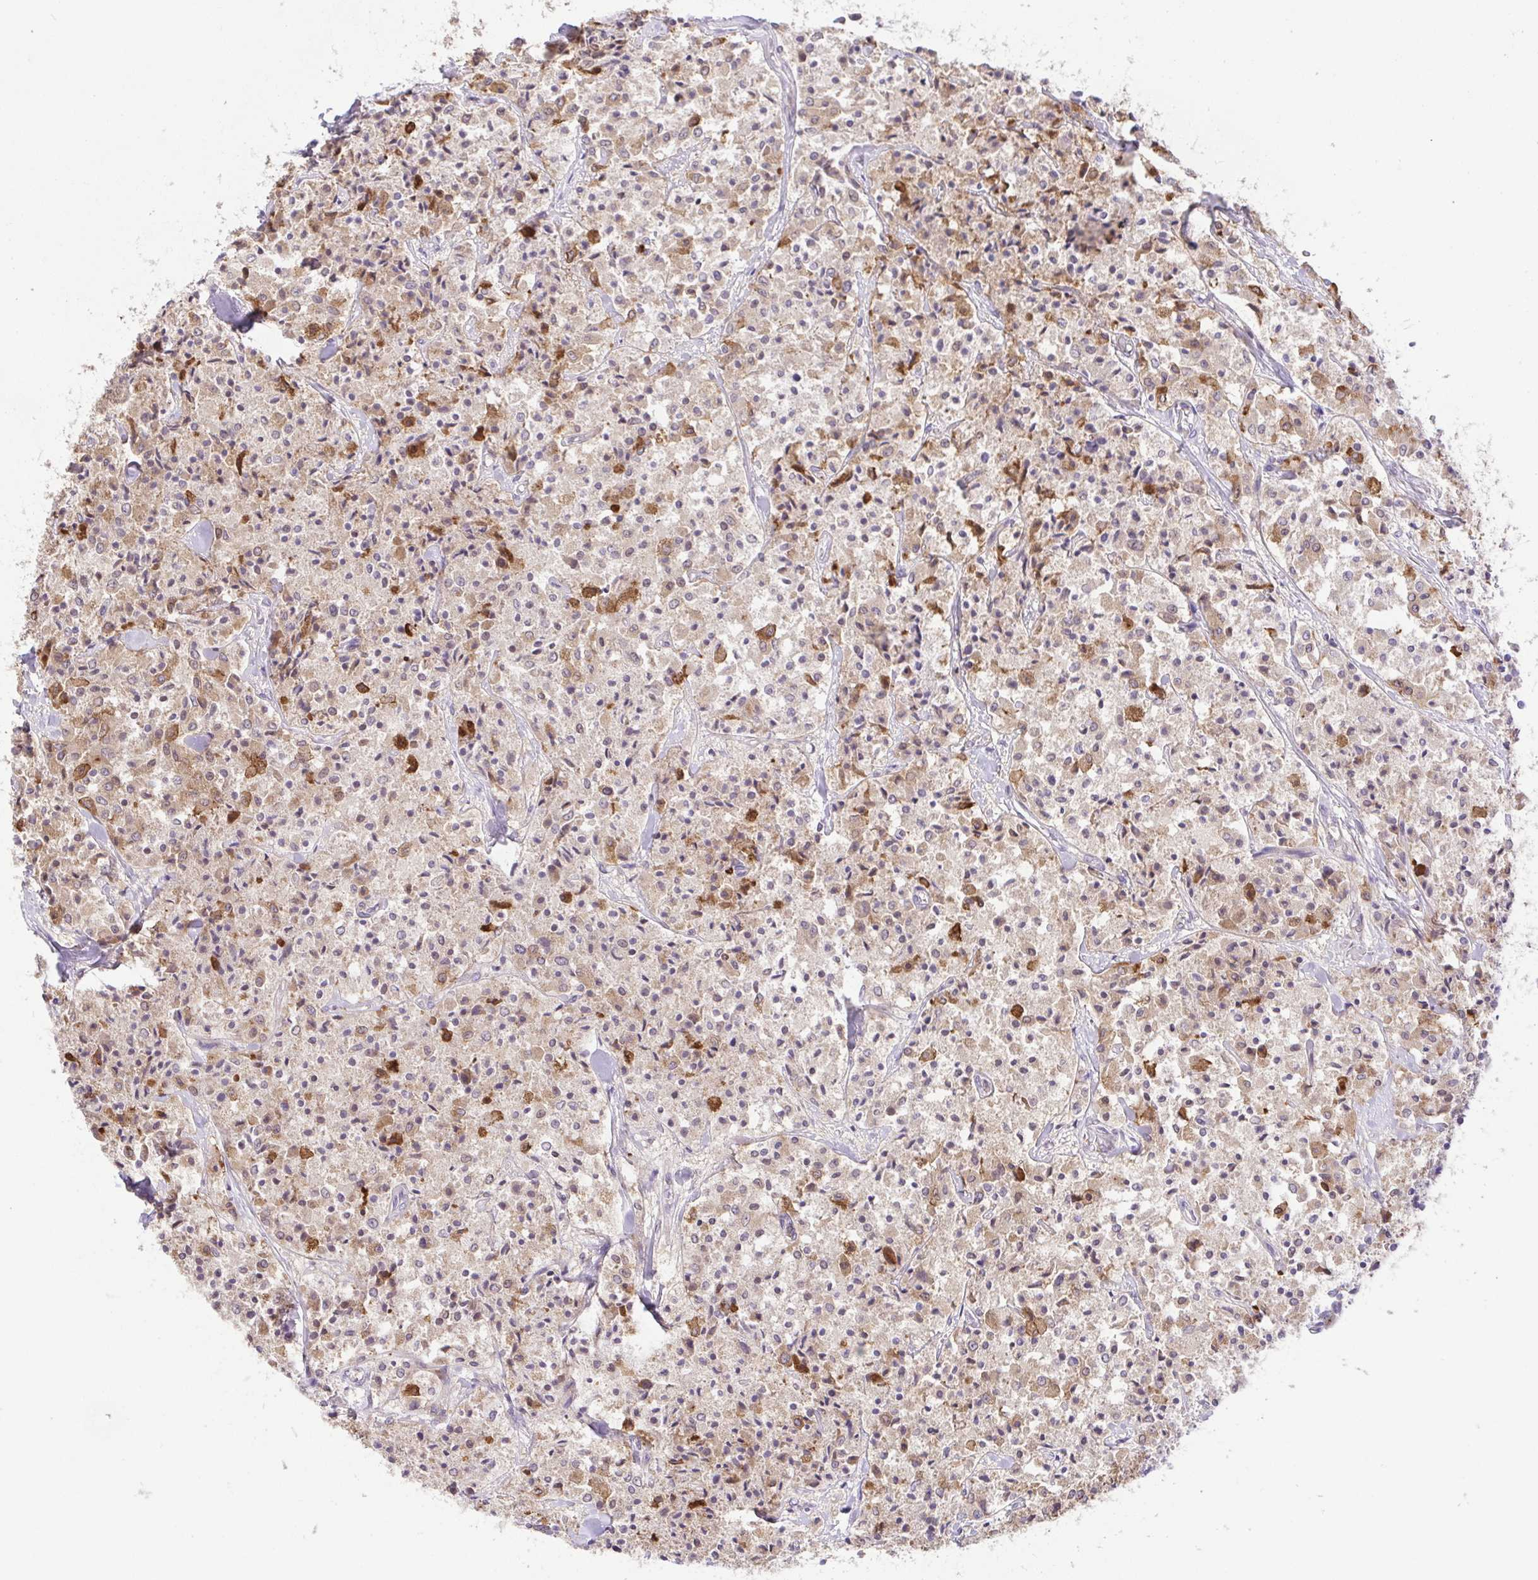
{"staining": {"intensity": "moderate", "quantity": "25%-75%", "location": "cytoplasmic/membranous"}, "tissue": "carcinoid", "cell_type": "Tumor cells", "image_type": "cancer", "snomed": [{"axis": "morphology", "description": "Carcinoid, malignant, NOS"}, {"axis": "topography", "description": "Lung"}], "caption": "This histopathology image demonstrates malignant carcinoid stained with IHC to label a protein in brown. The cytoplasmic/membranous of tumor cells show moderate positivity for the protein. Nuclei are counter-stained blue.", "gene": "SLC13A1", "patient": {"sex": "male", "age": 71}}